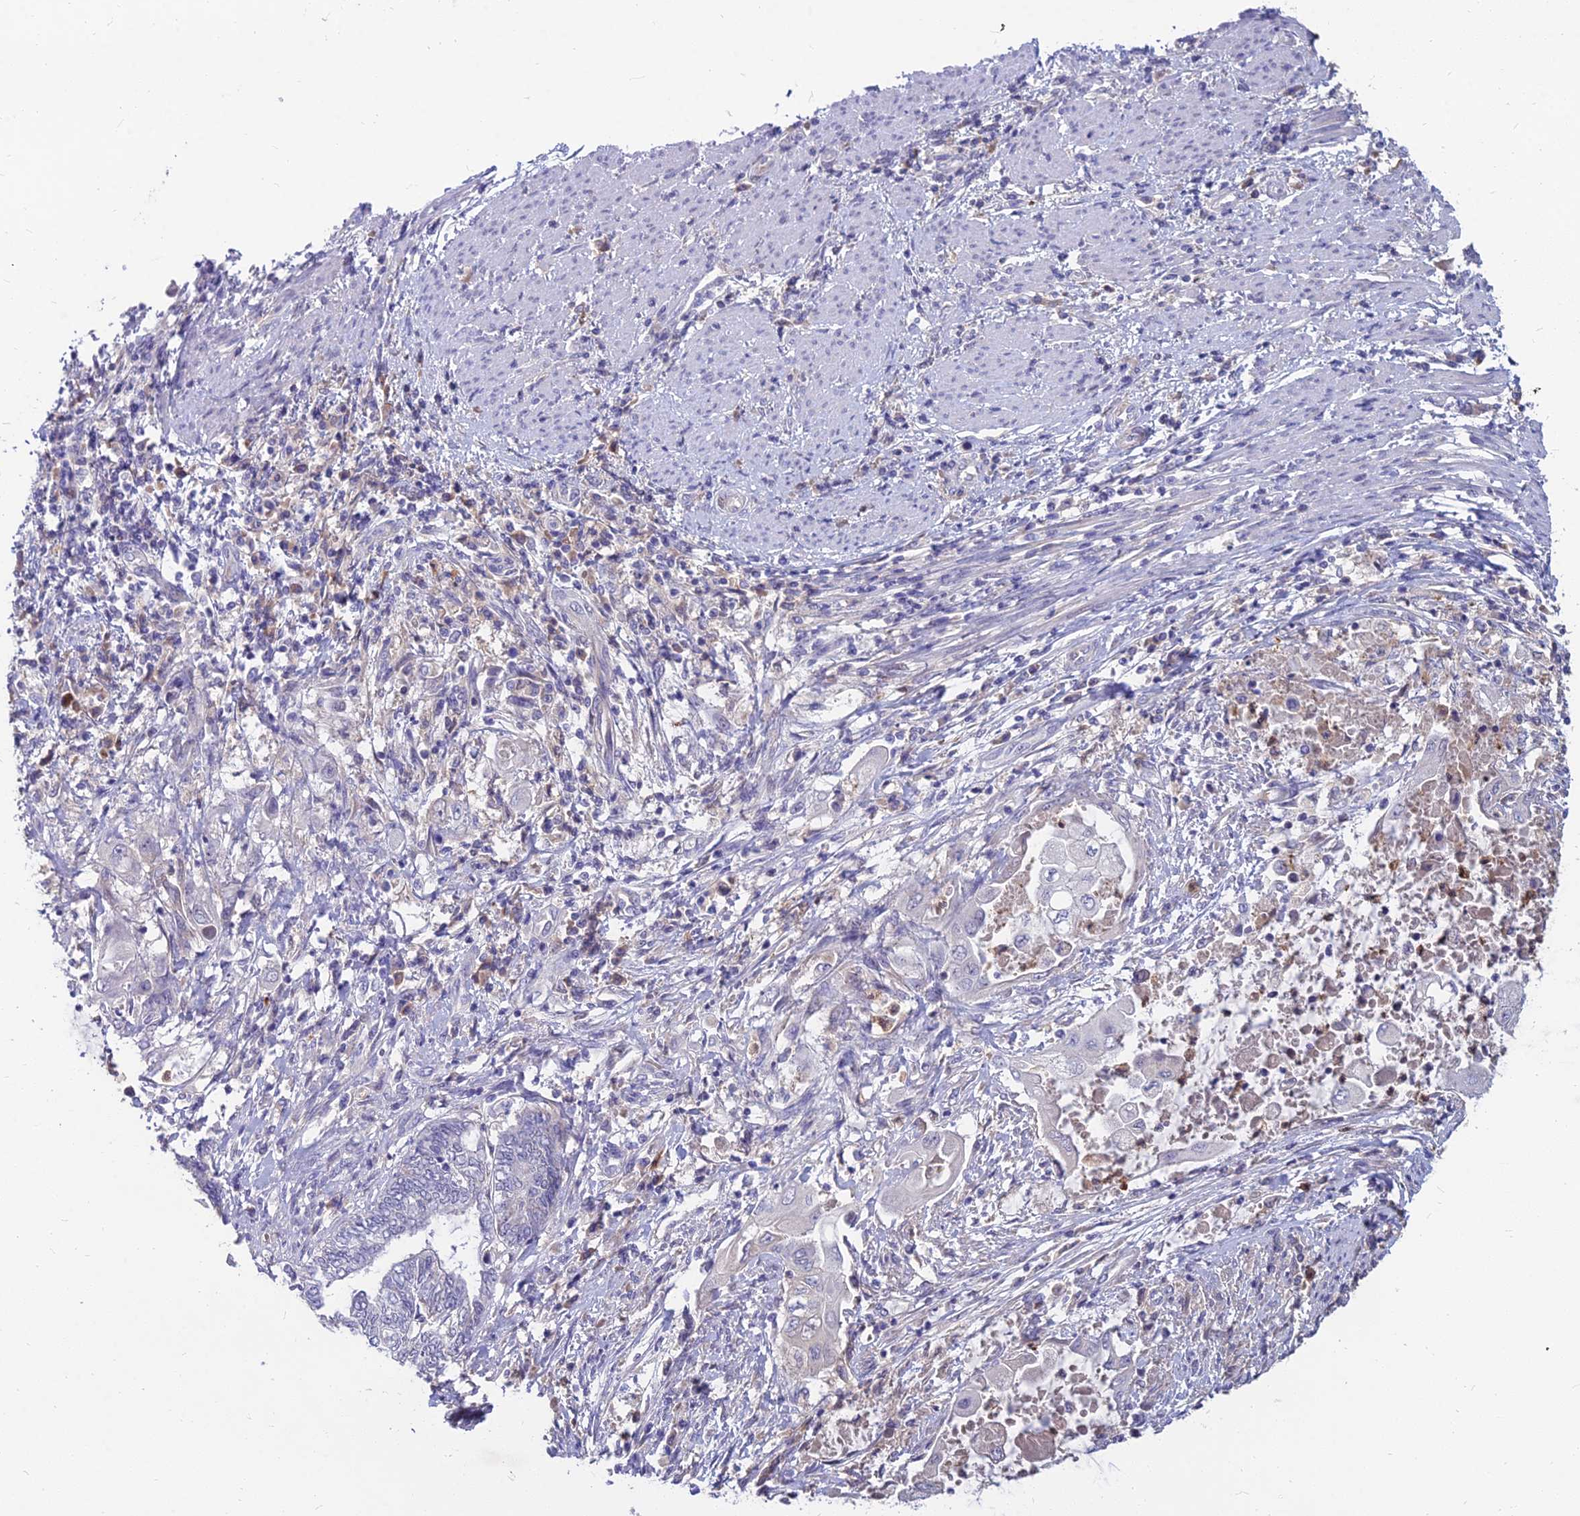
{"staining": {"intensity": "negative", "quantity": "none", "location": "none"}, "tissue": "endometrial cancer", "cell_type": "Tumor cells", "image_type": "cancer", "snomed": [{"axis": "morphology", "description": "Adenocarcinoma, NOS"}, {"axis": "topography", "description": "Uterus"}, {"axis": "topography", "description": "Endometrium"}], "caption": "Protein analysis of endometrial cancer displays no significant positivity in tumor cells. (DAB (3,3'-diaminobenzidine) immunohistochemistry visualized using brightfield microscopy, high magnification).", "gene": "GOLGA6D", "patient": {"sex": "female", "age": 70}}